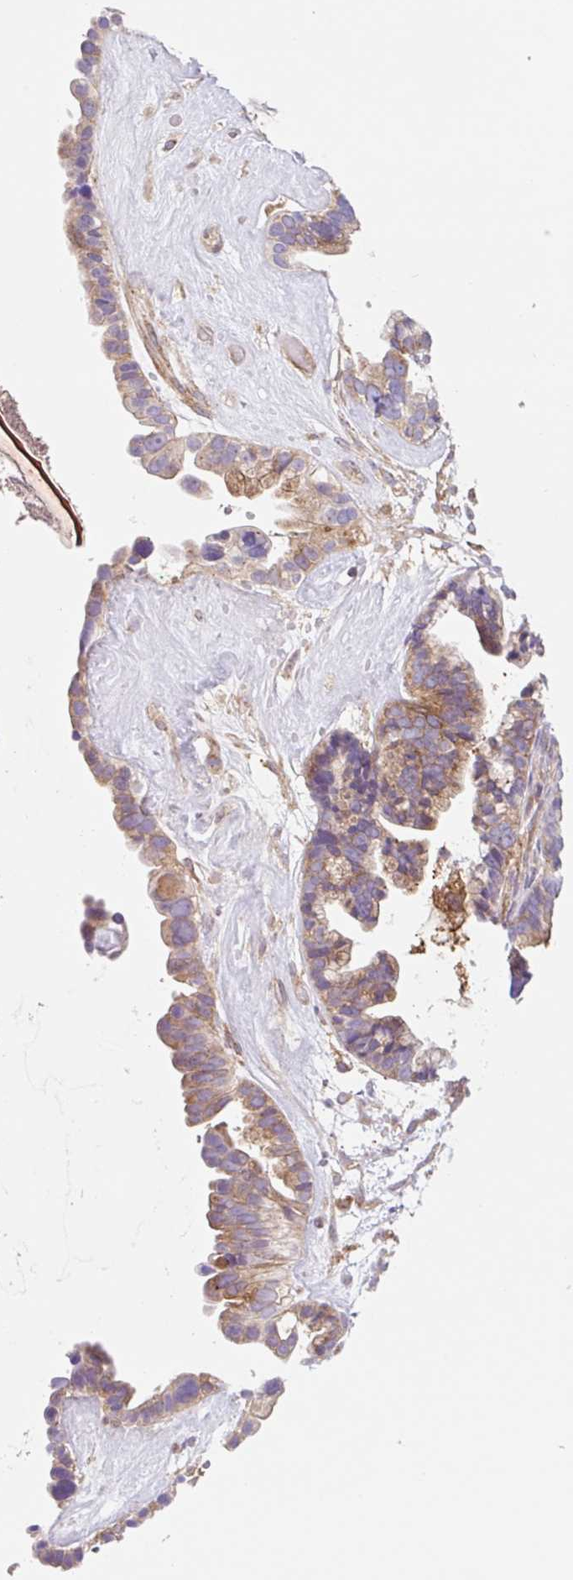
{"staining": {"intensity": "moderate", "quantity": ">75%", "location": "cytoplasmic/membranous"}, "tissue": "ovarian cancer", "cell_type": "Tumor cells", "image_type": "cancer", "snomed": [{"axis": "morphology", "description": "Cystadenocarcinoma, serous, NOS"}, {"axis": "topography", "description": "Ovary"}], "caption": "Immunohistochemical staining of ovarian serous cystadenocarcinoma demonstrates moderate cytoplasmic/membranous protein staining in about >75% of tumor cells.", "gene": "VPS4A", "patient": {"sex": "female", "age": 56}}